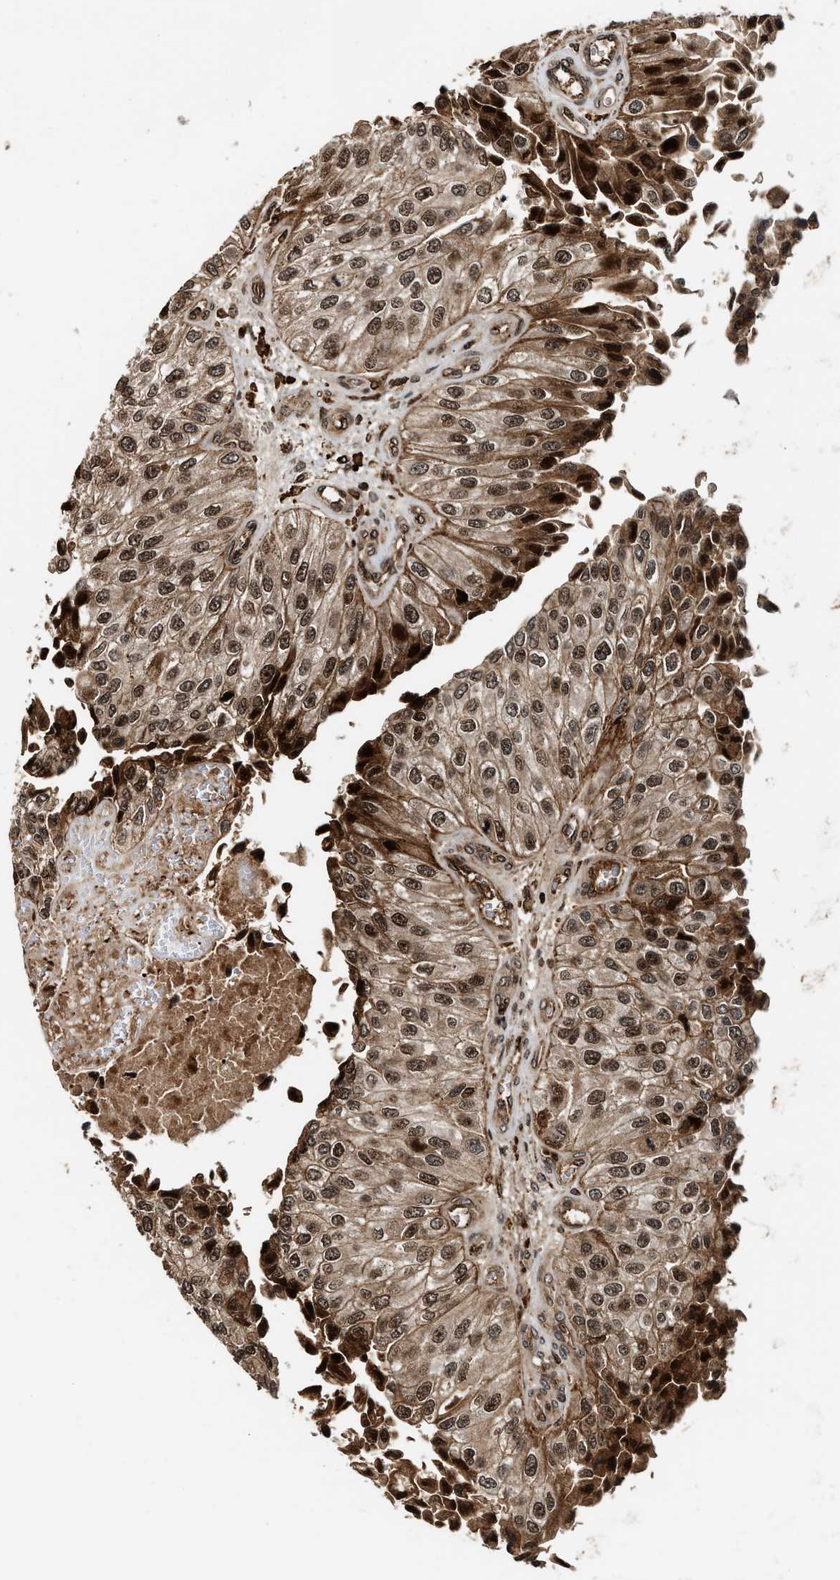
{"staining": {"intensity": "moderate", "quantity": ">75%", "location": "cytoplasmic/membranous,nuclear"}, "tissue": "urothelial cancer", "cell_type": "Tumor cells", "image_type": "cancer", "snomed": [{"axis": "morphology", "description": "Urothelial carcinoma, High grade"}, {"axis": "topography", "description": "Kidney"}, {"axis": "topography", "description": "Urinary bladder"}], "caption": "Immunohistochemistry (IHC) image of neoplastic tissue: human high-grade urothelial carcinoma stained using immunohistochemistry (IHC) exhibits medium levels of moderate protein expression localized specifically in the cytoplasmic/membranous and nuclear of tumor cells, appearing as a cytoplasmic/membranous and nuclear brown color.", "gene": "MDM2", "patient": {"sex": "male", "age": 77}}